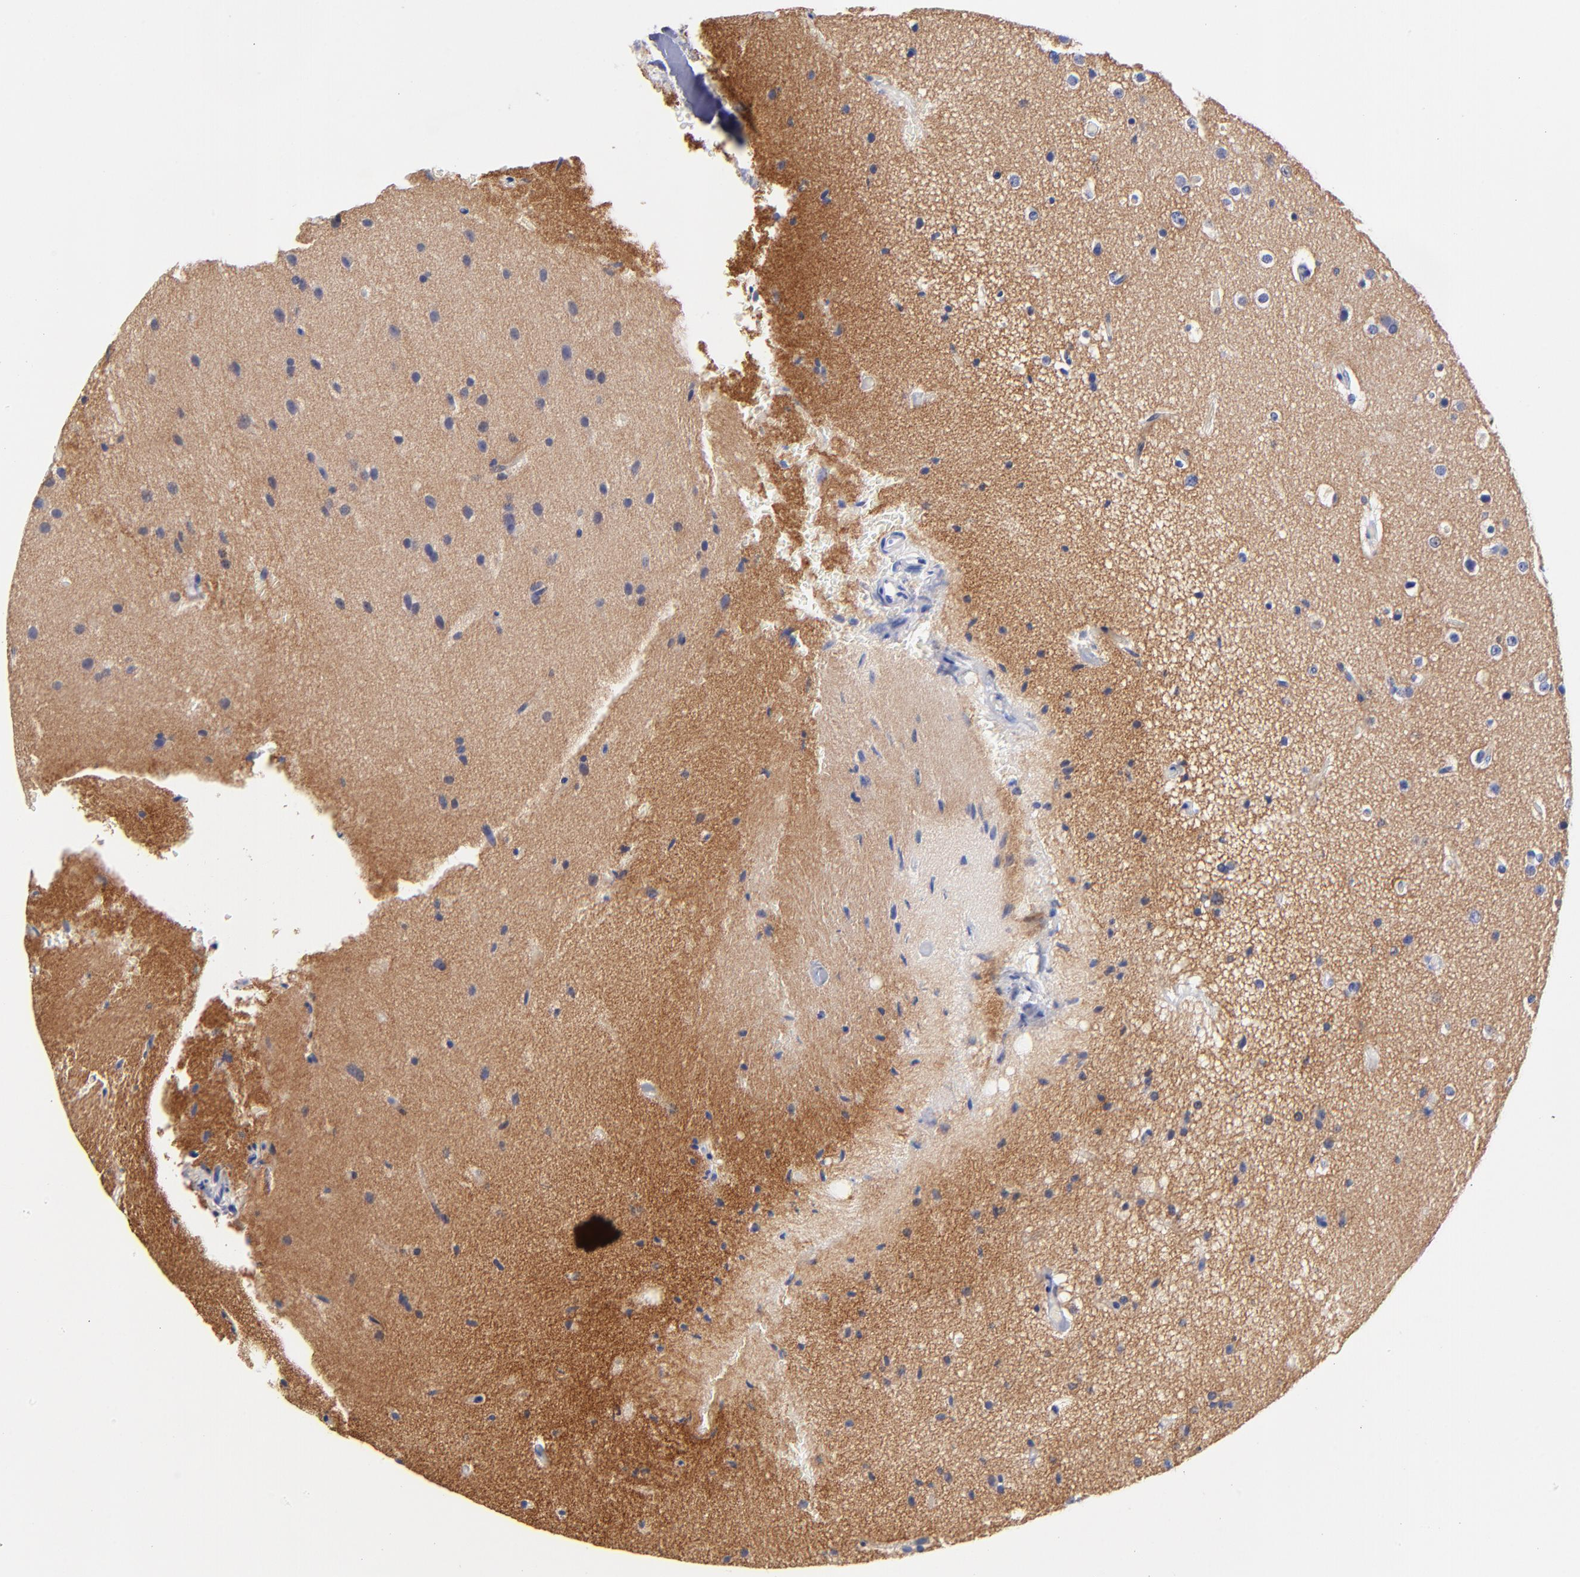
{"staining": {"intensity": "negative", "quantity": "none", "location": "none"}, "tissue": "glioma", "cell_type": "Tumor cells", "image_type": "cancer", "snomed": [{"axis": "morphology", "description": "Glioma, malignant, Low grade"}, {"axis": "topography", "description": "Cerebral cortex"}], "caption": "Protein analysis of low-grade glioma (malignant) demonstrates no significant staining in tumor cells.", "gene": "HORMAD2", "patient": {"sex": "female", "age": 47}}